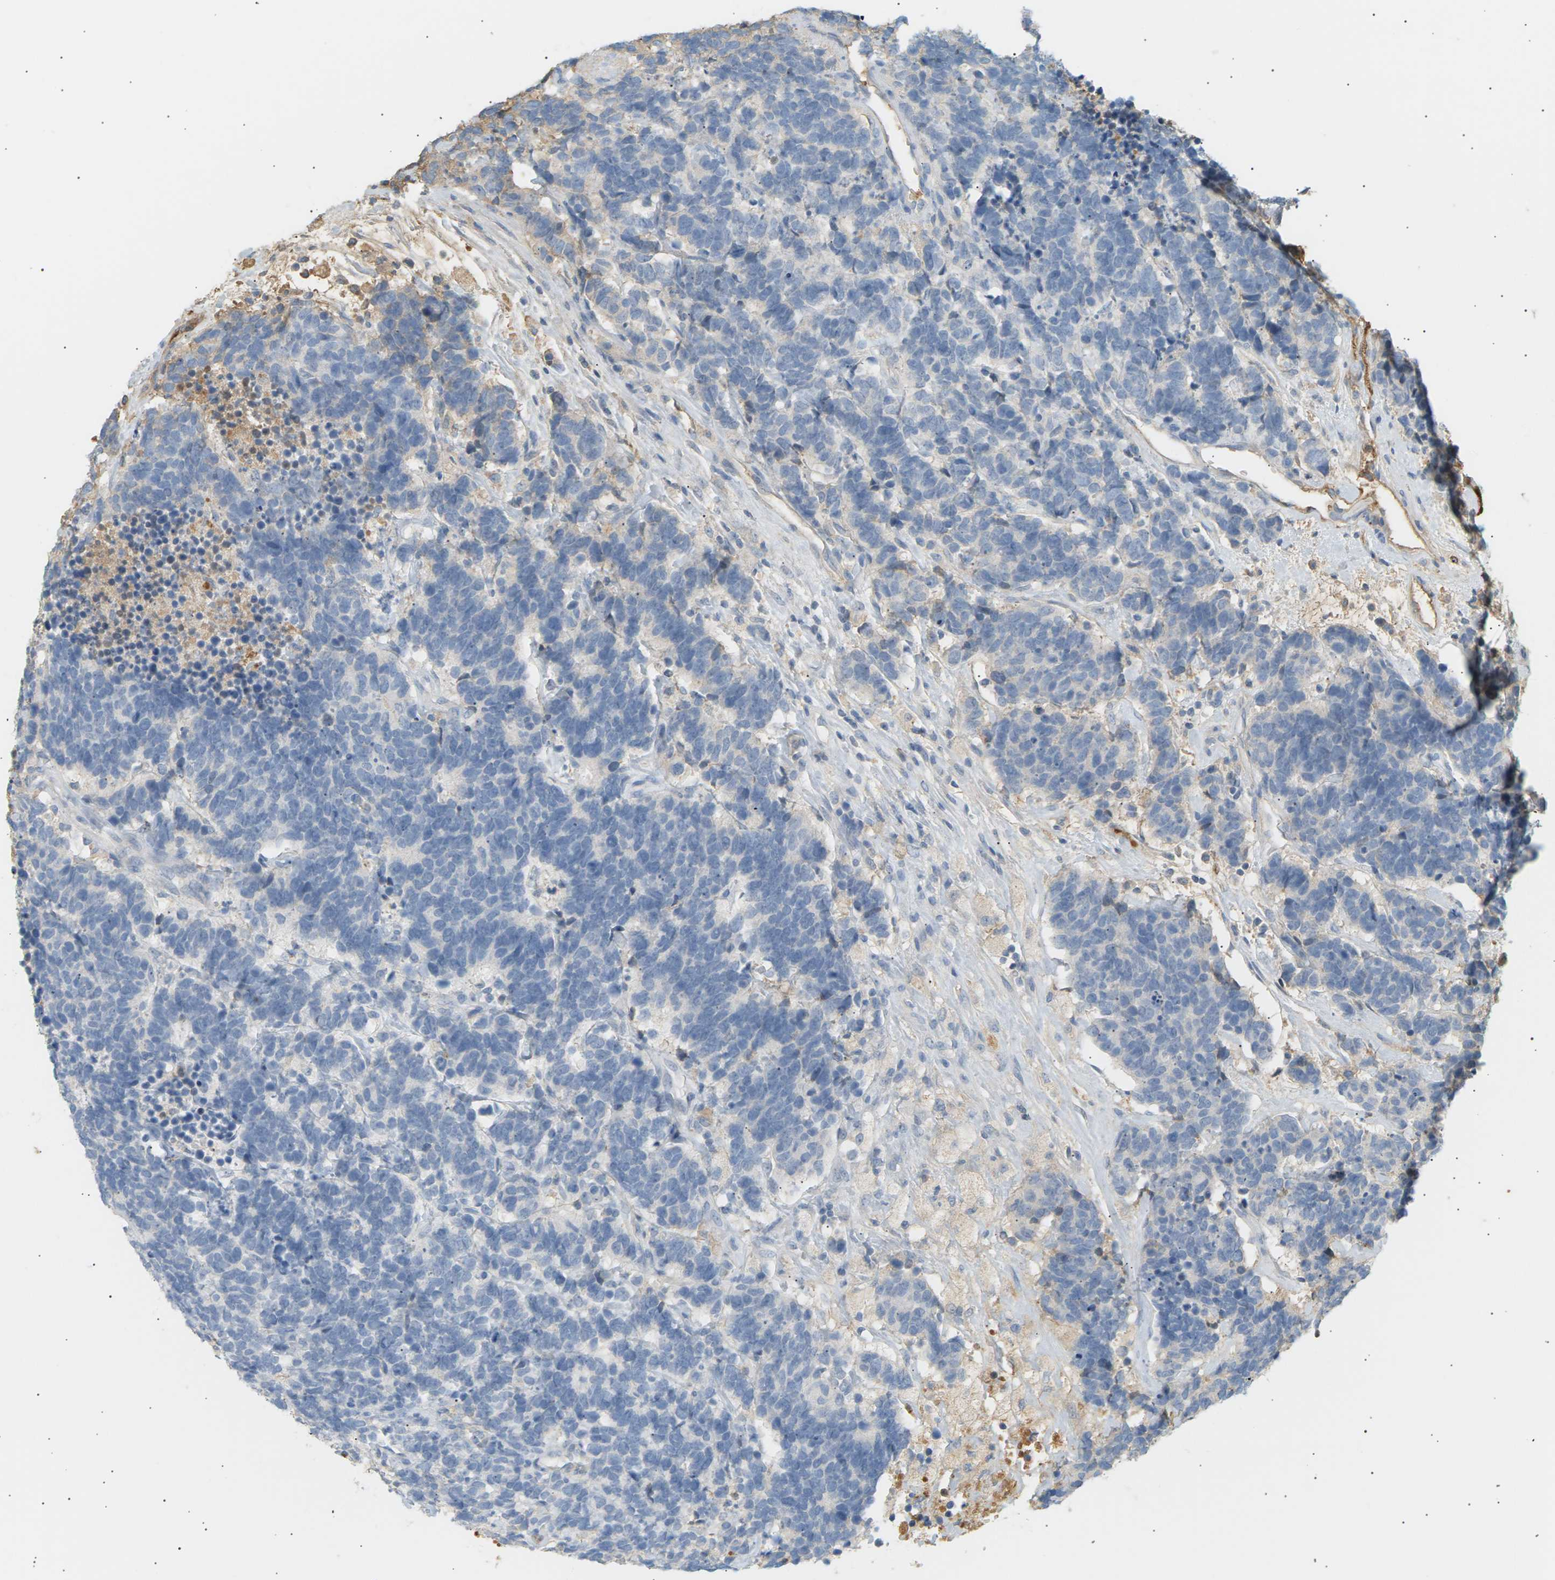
{"staining": {"intensity": "negative", "quantity": "none", "location": "none"}, "tissue": "carcinoid", "cell_type": "Tumor cells", "image_type": "cancer", "snomed": [{"axis": "morphology", "description": "Carcinoma, NOS"}, {"axis": "morphology", "description": "Carcinoid, malignant, NOS"}, {"axis": "topography", "description": "Urinary bladder"}], "caption": "Image shows no protein expression in tumor cells of carcinoid tissue.", "gene": "IGLC3", "patient": {"sex": "male", "age": 57}}